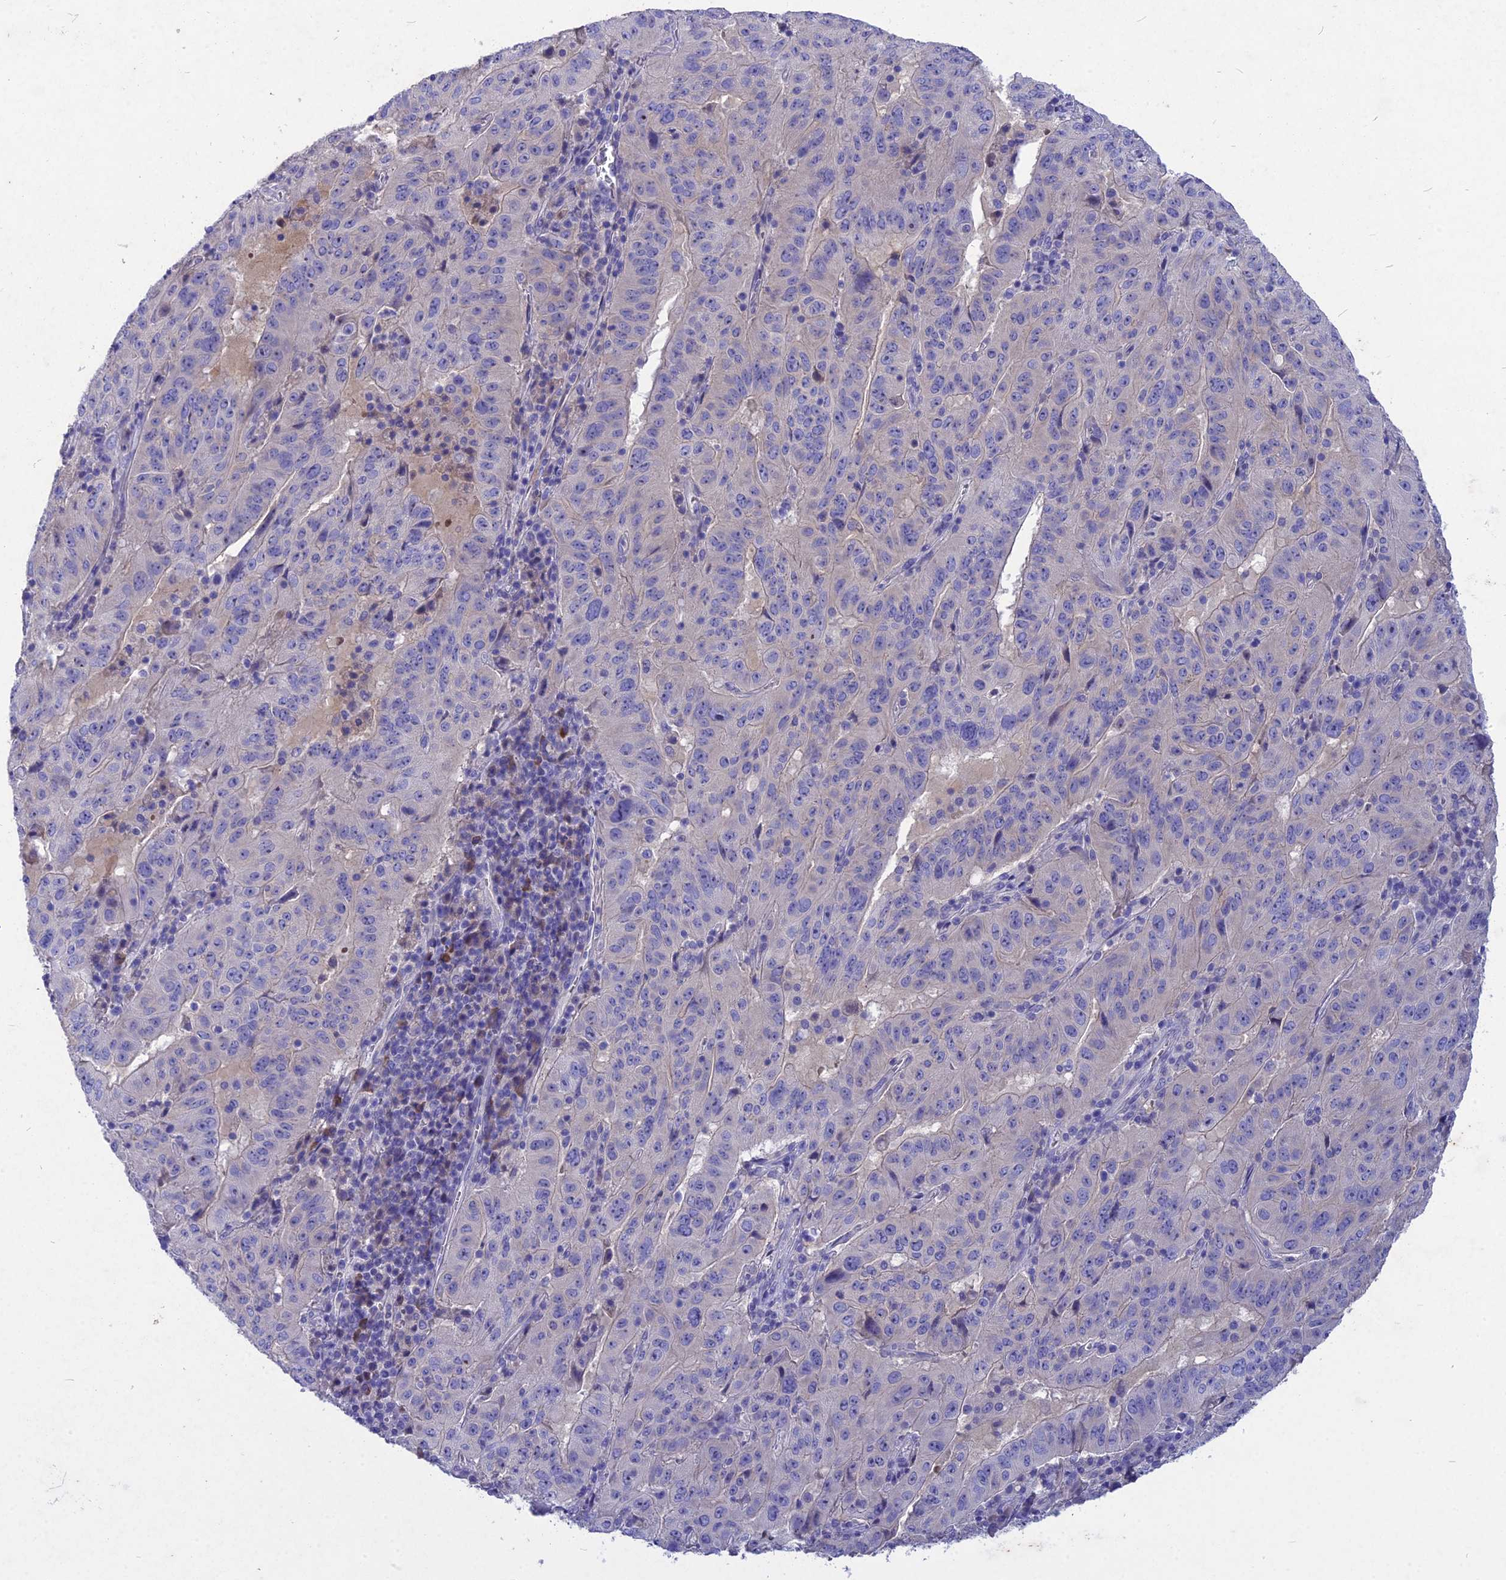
{"staining": {"intensity": "negative", "quantity": "none", "location": "none"}, "tissue": "pancreatic cancer", "cell_type": "Tumor cells", "image_type": "cancer", "snomed": [{"axis": "morphology", "description": "Adenocarcinoma, NOS"}, {"axis": "topography", "description": "Pancreas"}], "caption": "Immunohistochemical staining of human adenocarcinoma (pancreatic) shows no significant staining in tumor cells.", "gene": "DEFB119", "patient": {"sex": "male", "age": 63}}